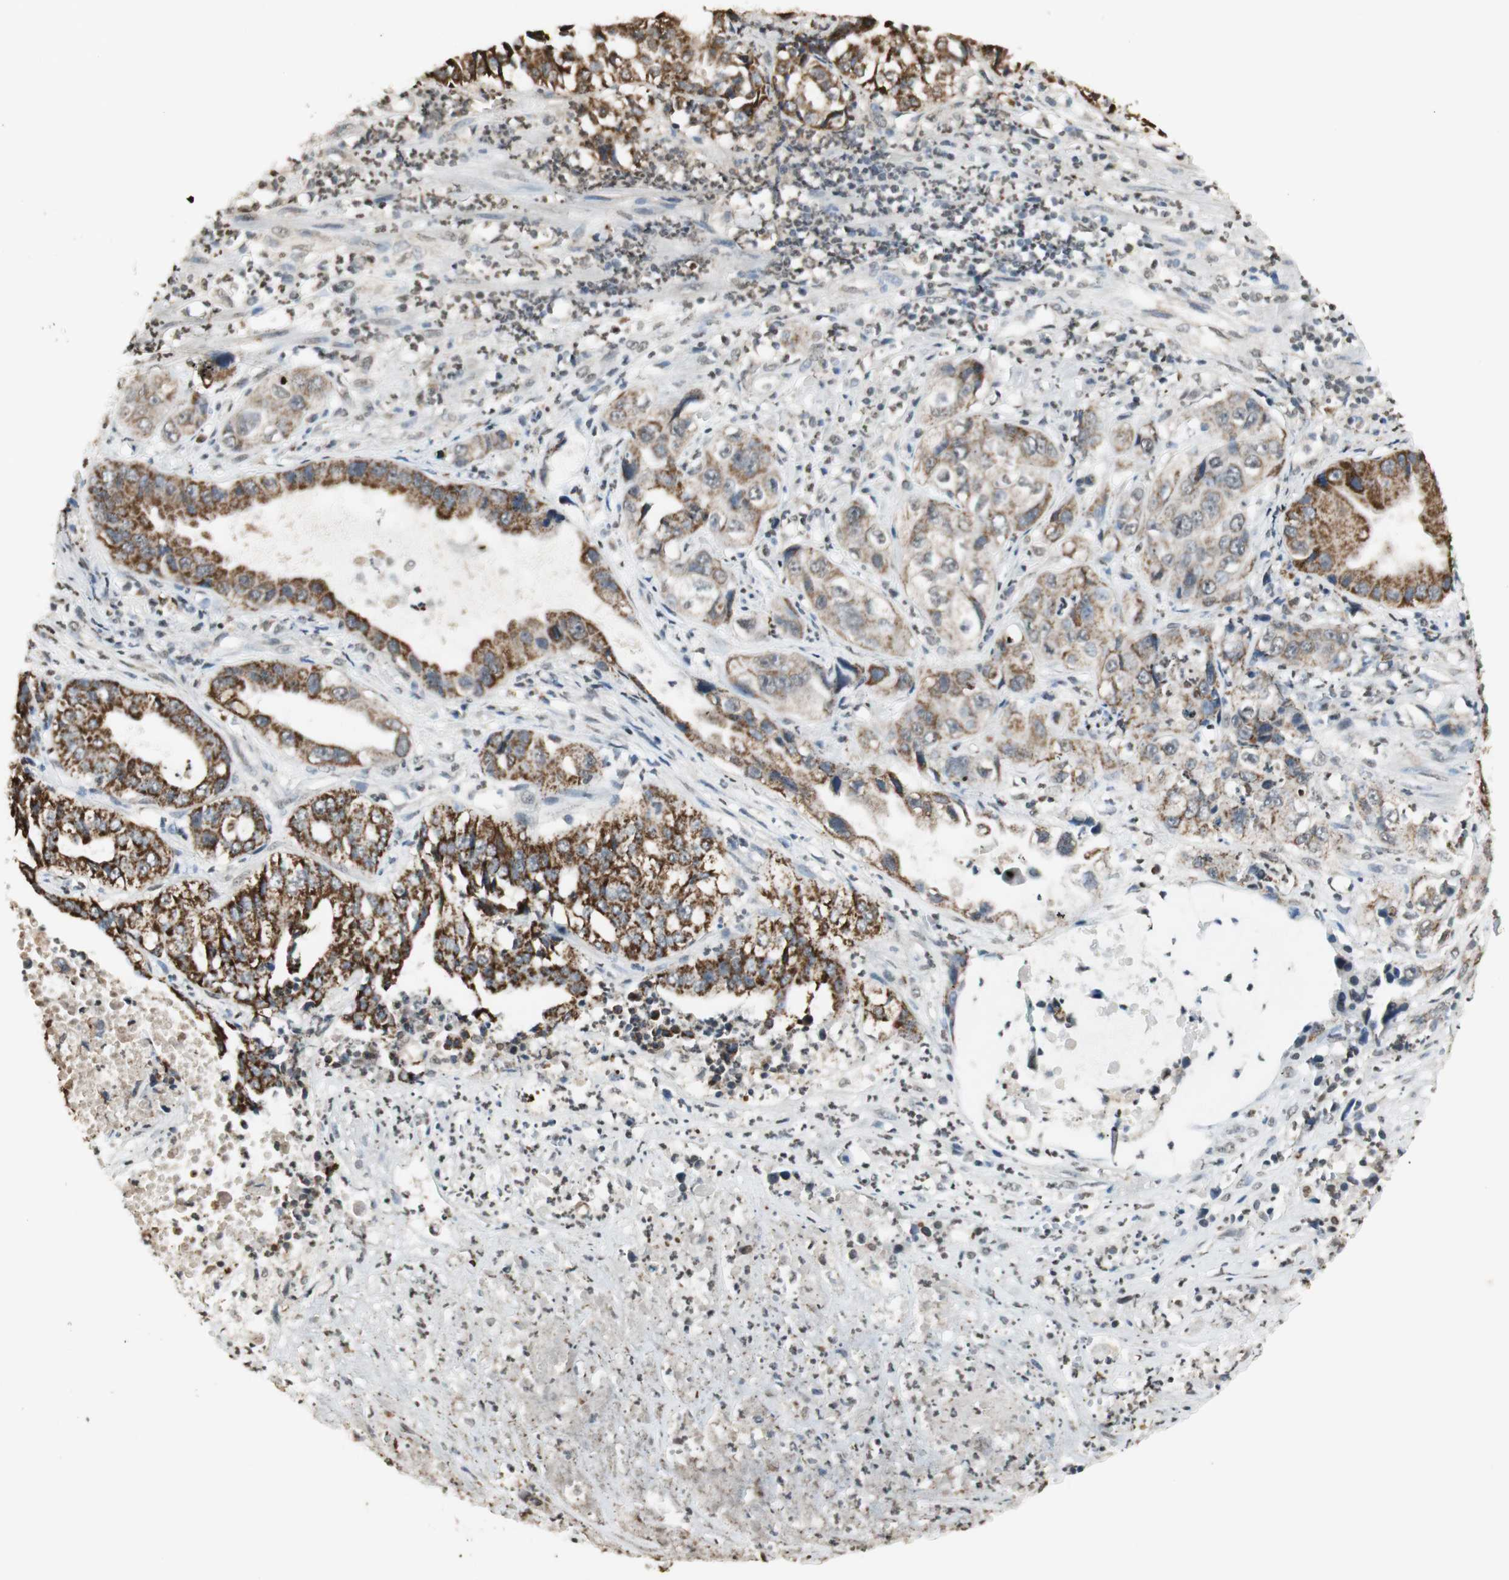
{"staining": {"intensity": "strong", "quantity": ">75%", "location": "cytoplasmic/membranous"}, "tissue": "liver cancer", "cell_type": "Tumor cells", "image_type": "cancer", "snomed": [{"axis": "morphology", "description": "Cholangiocarcinoma"}, {"axis": "topography", "description": "Liver"}], "caption": "Immunohistochemical staining of liver cholangiocarcinoma shows high levels of strong cytoplasmic/membranous protein expression in approximately >75% of tumor cells.", "gene": "PRELID1", "patient": {"sex": "female", "age": 61}}